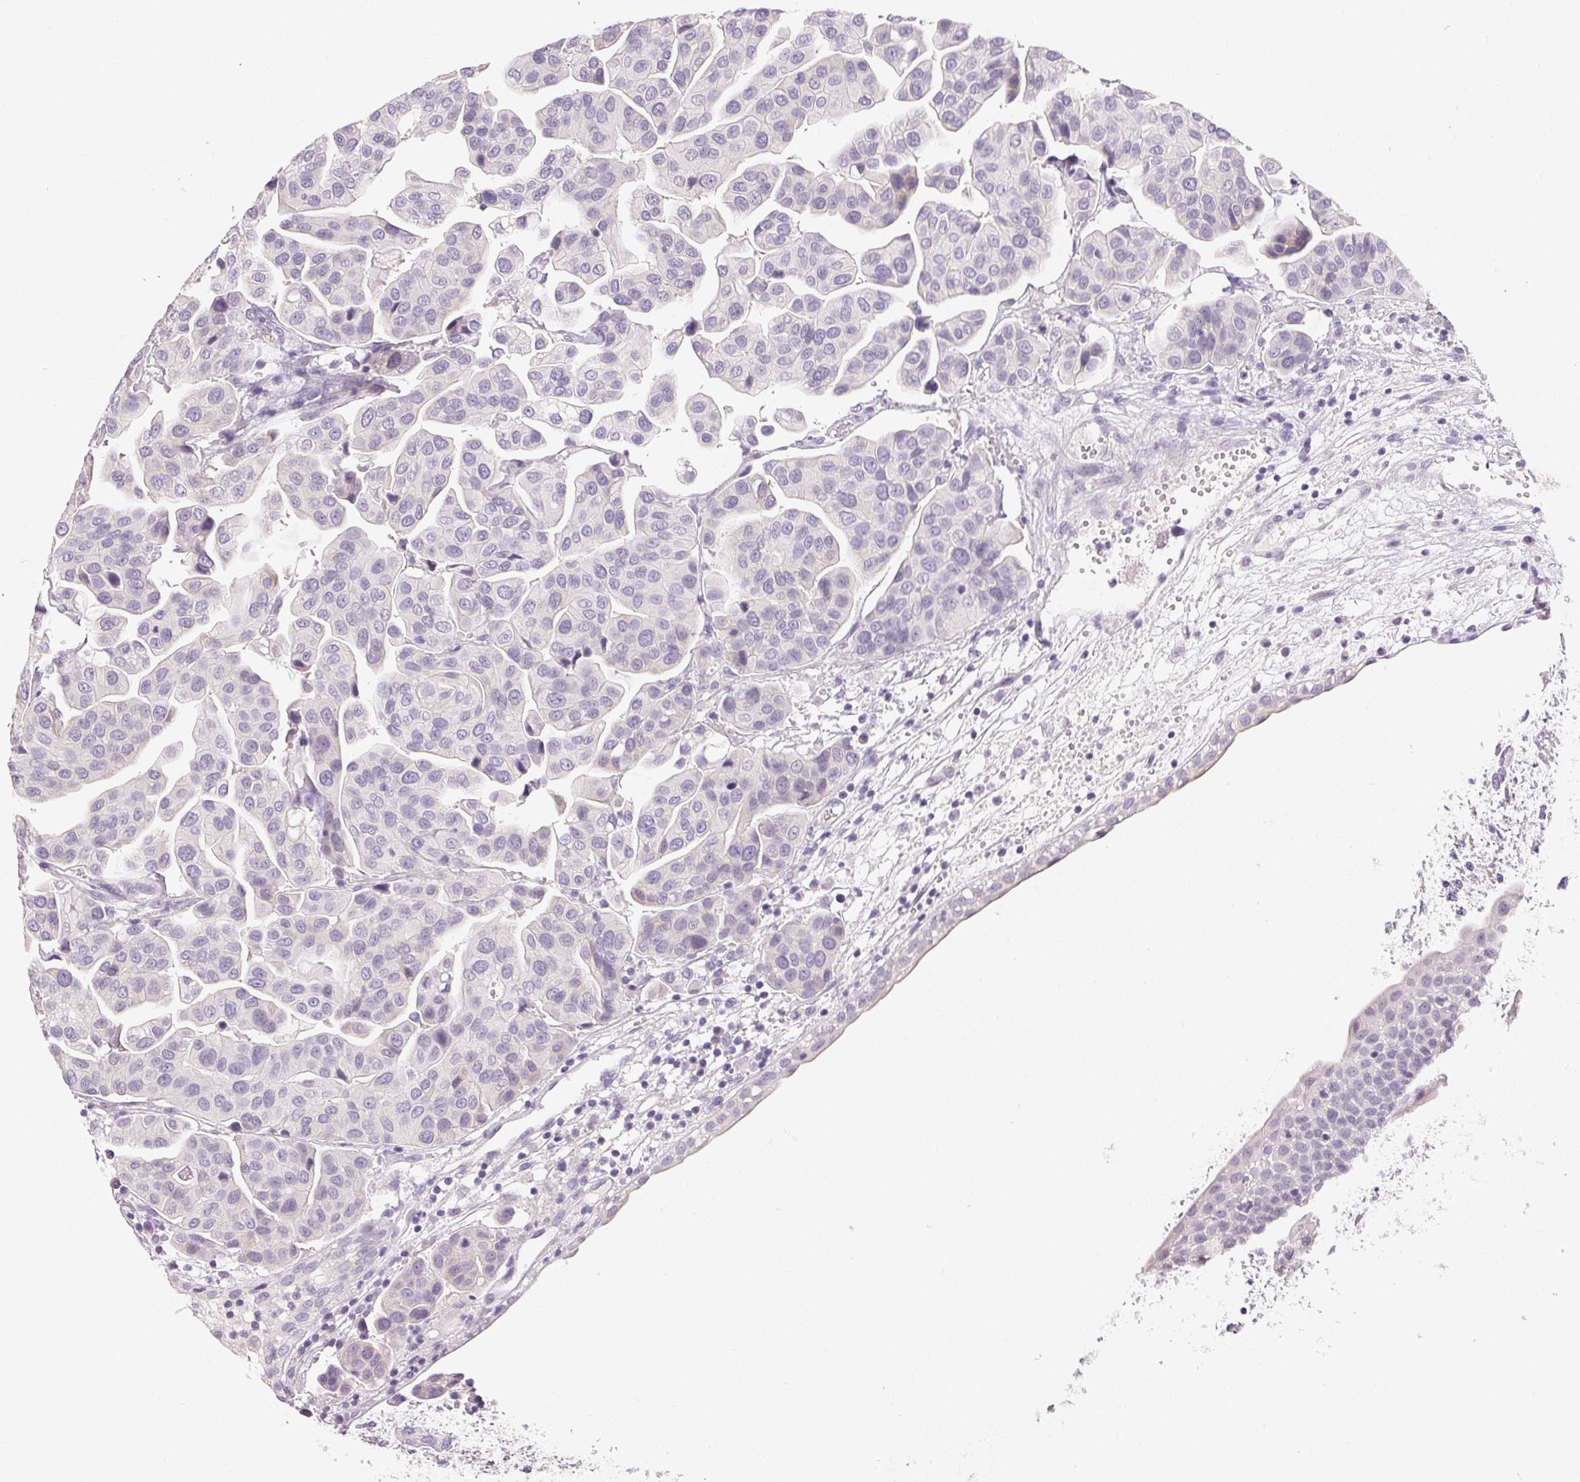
{"staining": {"intensity": "negative", "quantity": "none", "location": "none"}, "tissue": "renal cancer", "cell_type": "Tumor cells", "image_type": "cancer", "snomed": [{"axis": "morphology", "description": "Adenocarcinoma, NOS"}, {"axis": "topography", "description": "Urinary bladder"}], "caption": "This is an immunohistochemistry (IHC) image of renal cancer (adenocarcinoma). There is no positivity in tumor cells.", "gene": "MIOX", "patient": {"sex": "male", "age": 61}}